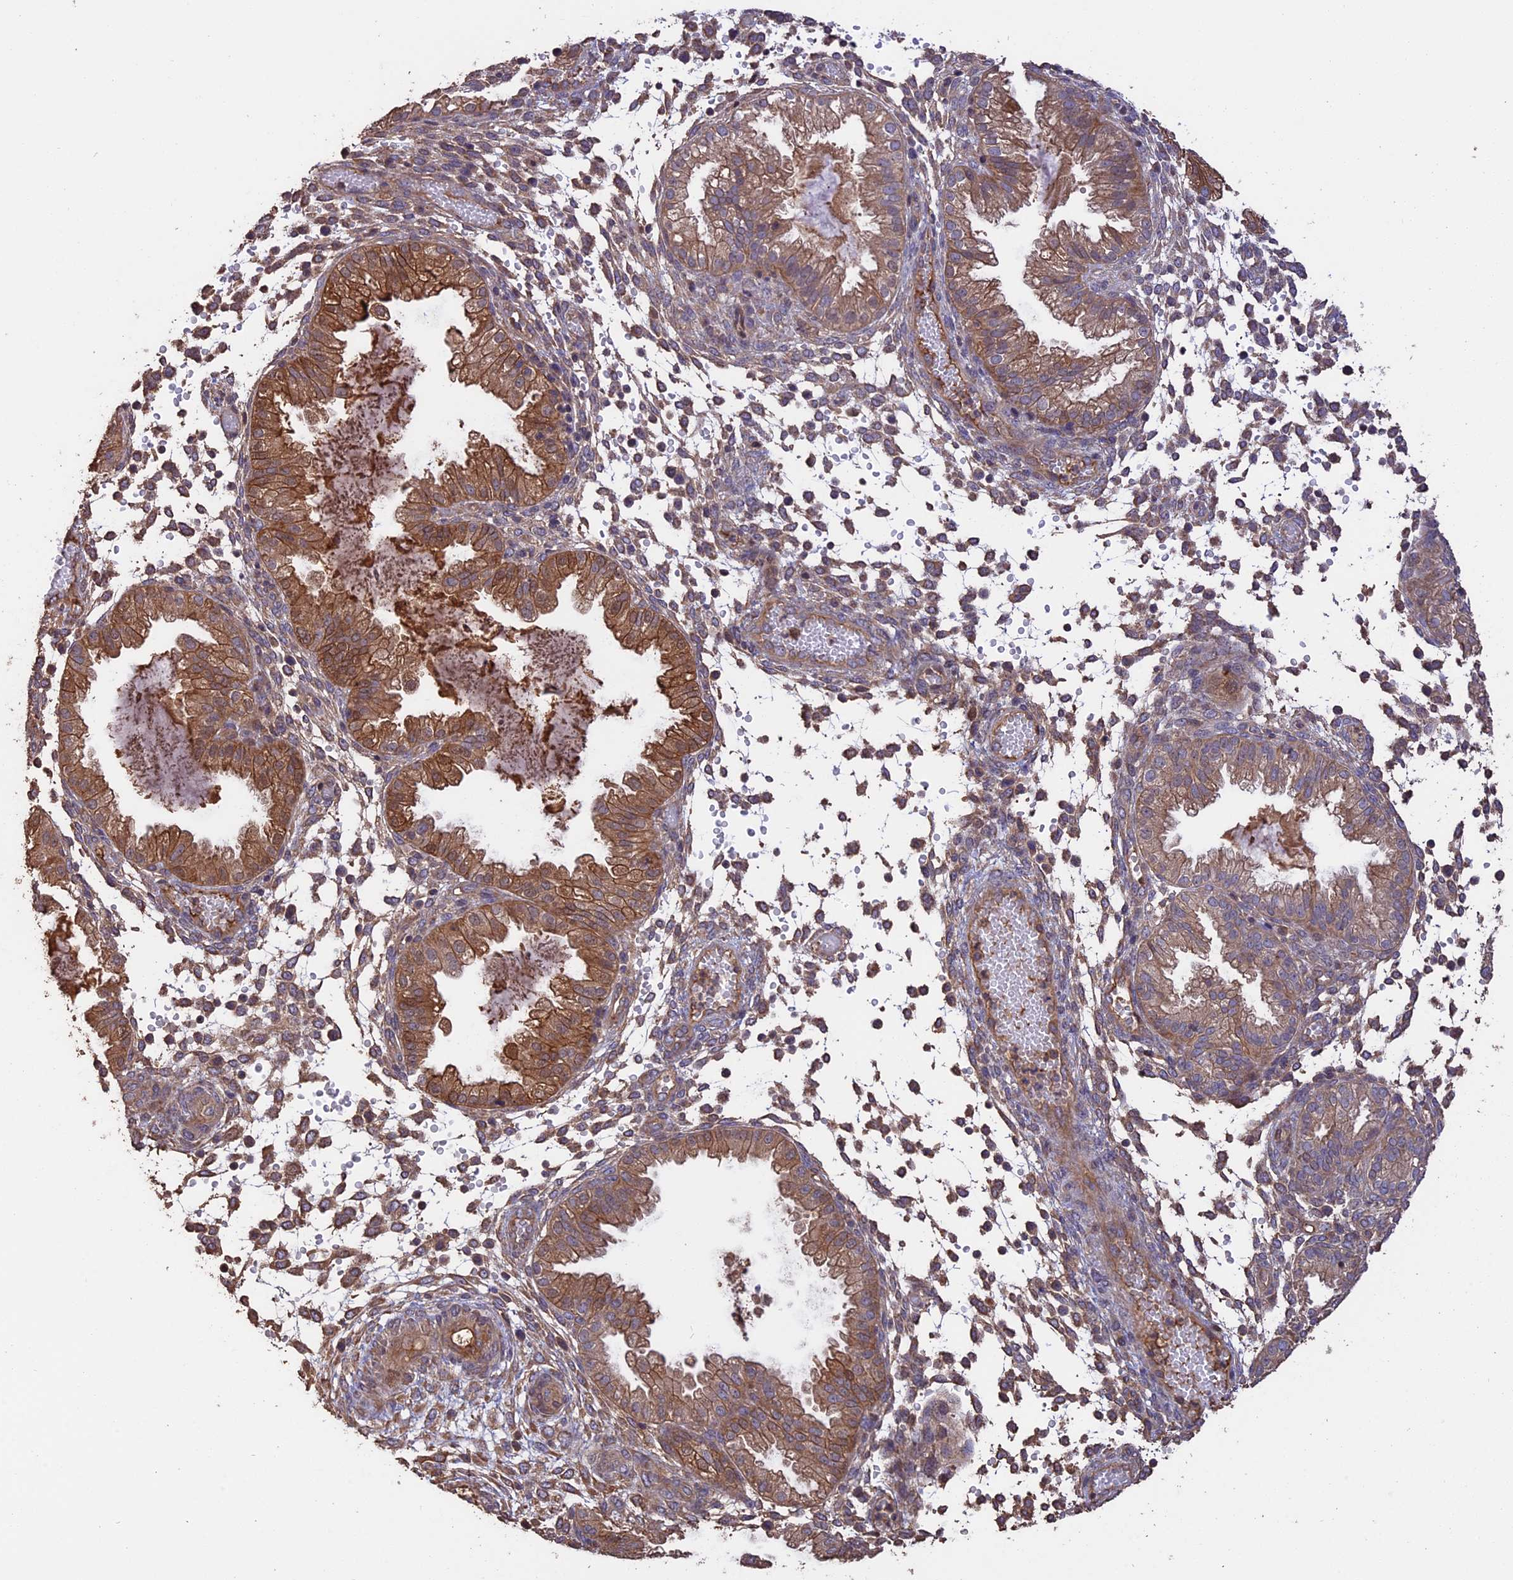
{"staining": {"intensity": "weak", "quantity": "25%-75%", "location": "cytoplasmic/membranous"}, "tissue": "endometrium", "cell_type": "Cells in endometrial stroma", "image_type": "normal", "snomed": [{"axis": "morphology", "description": "Normal tissue, NOS"}, {"axis": "topography", "description": "Endometrium"}], "caption": "Protein expression analysis of benign human endometrium reveals weak cytoplasmic/membranous expression in approximately 25%-75% of cells in endometrial stroma. The staining is performed using DAB (3,3'-diaminobenzidine) brown chromogen to label protein expression. The nuclei are counter-stained blue using hematoxylin.", "gene": "RASAL1", "patient": {"sex": "female", "age": 33}}